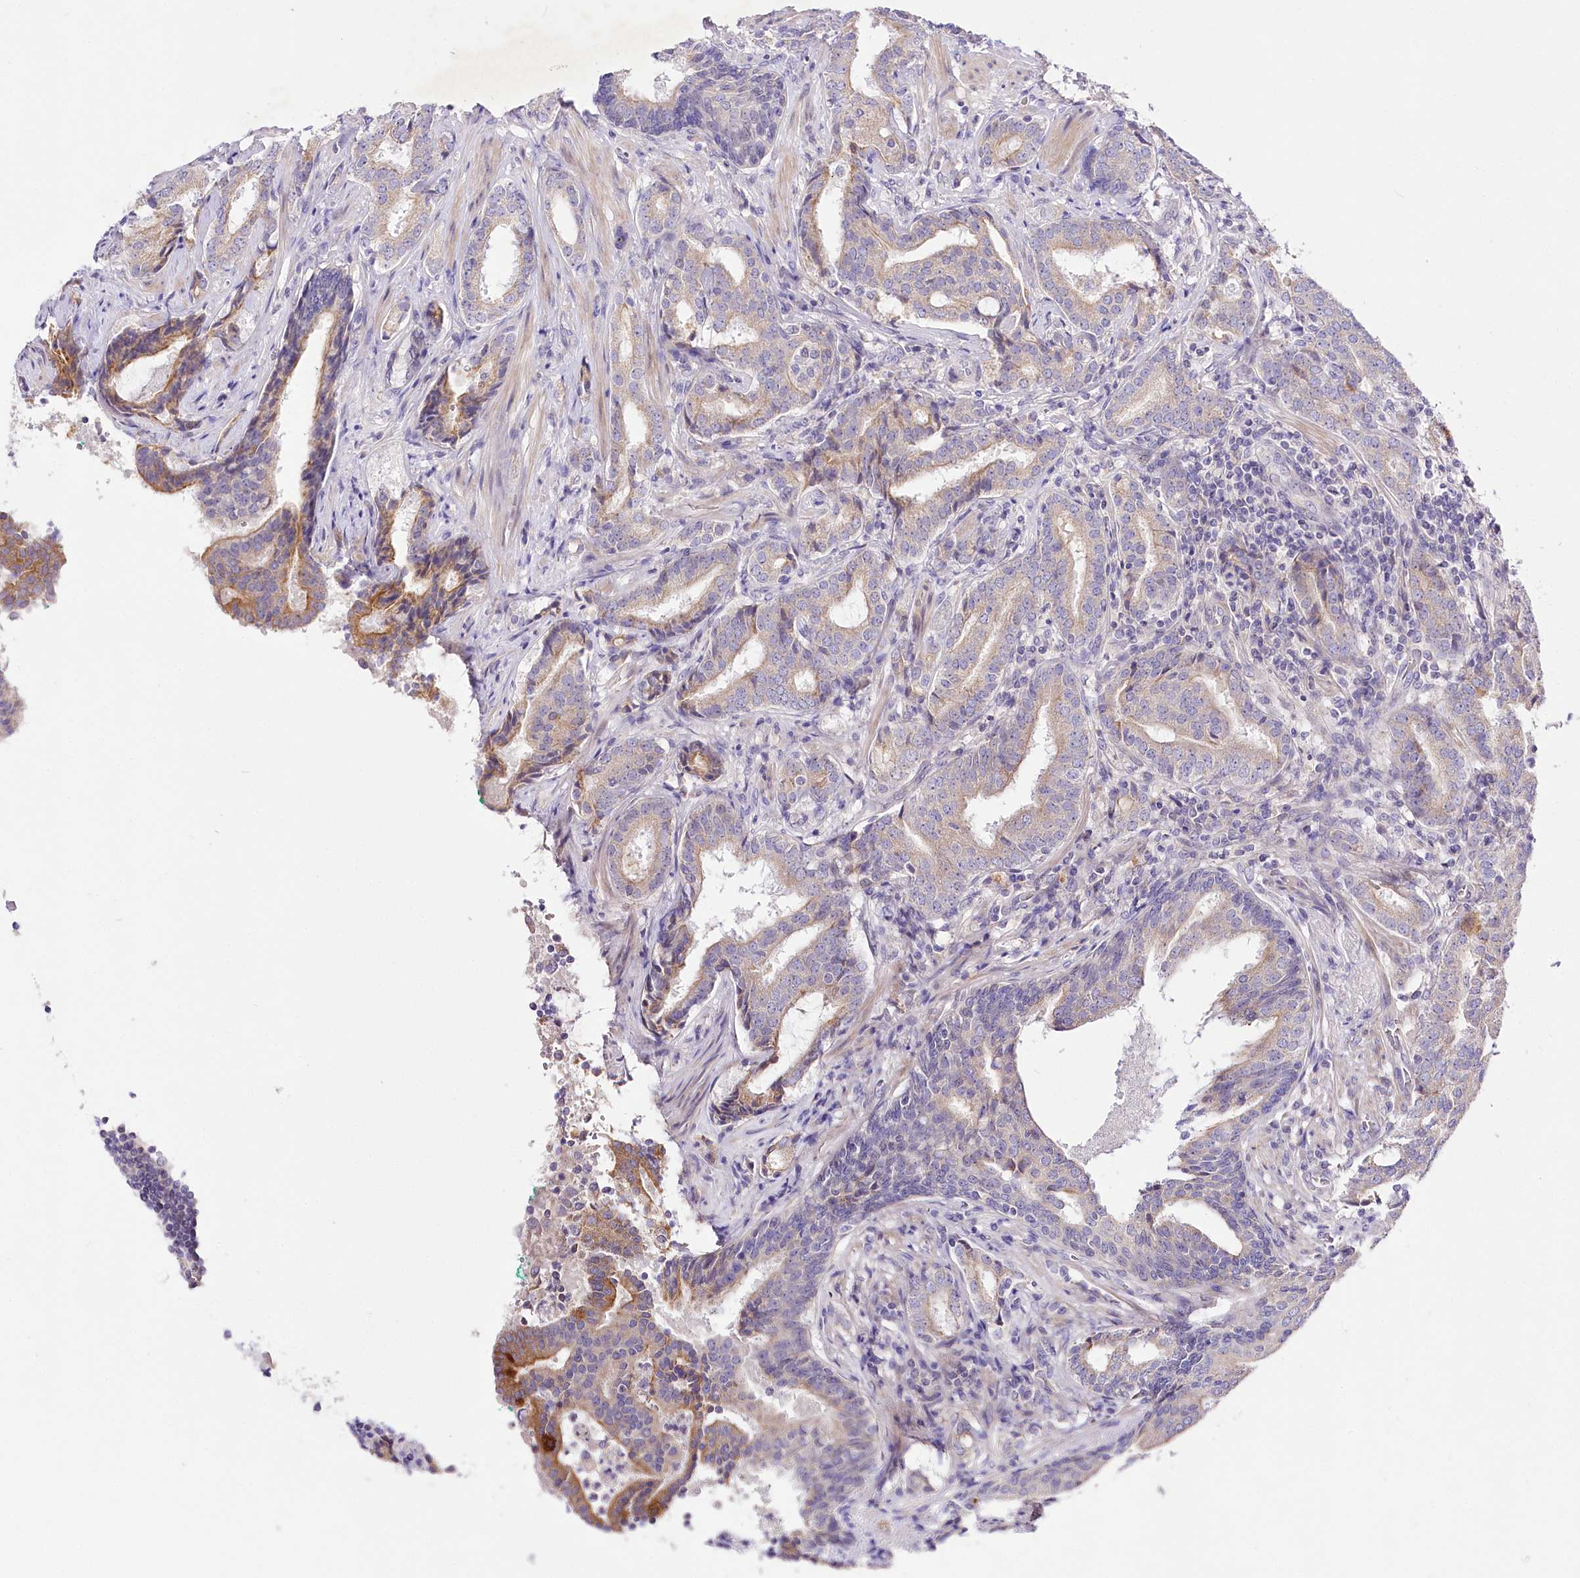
{"staining": {"intensity": "moderate", "quantity": "25%-75%", "location": "cytoplasmic/membranous"}, "tissue": "prostate cancer", "cell_type": "Tumor cells", "image_type": "cancer", "snomed": [{"axis": "morphology", "description": "Adenocarcinoma, High grade"}, {"axis": "topography", "description": "Prostate"}], "caption": "This is an image of immunohistochemistry staining of prostate adenocarcinoma (high-grade), which shows moderate expression in the cytoplasmic/membranous of tumor cells.", "gene": "LRRC14B", "patient": {"sex": "male", "age": 63}}